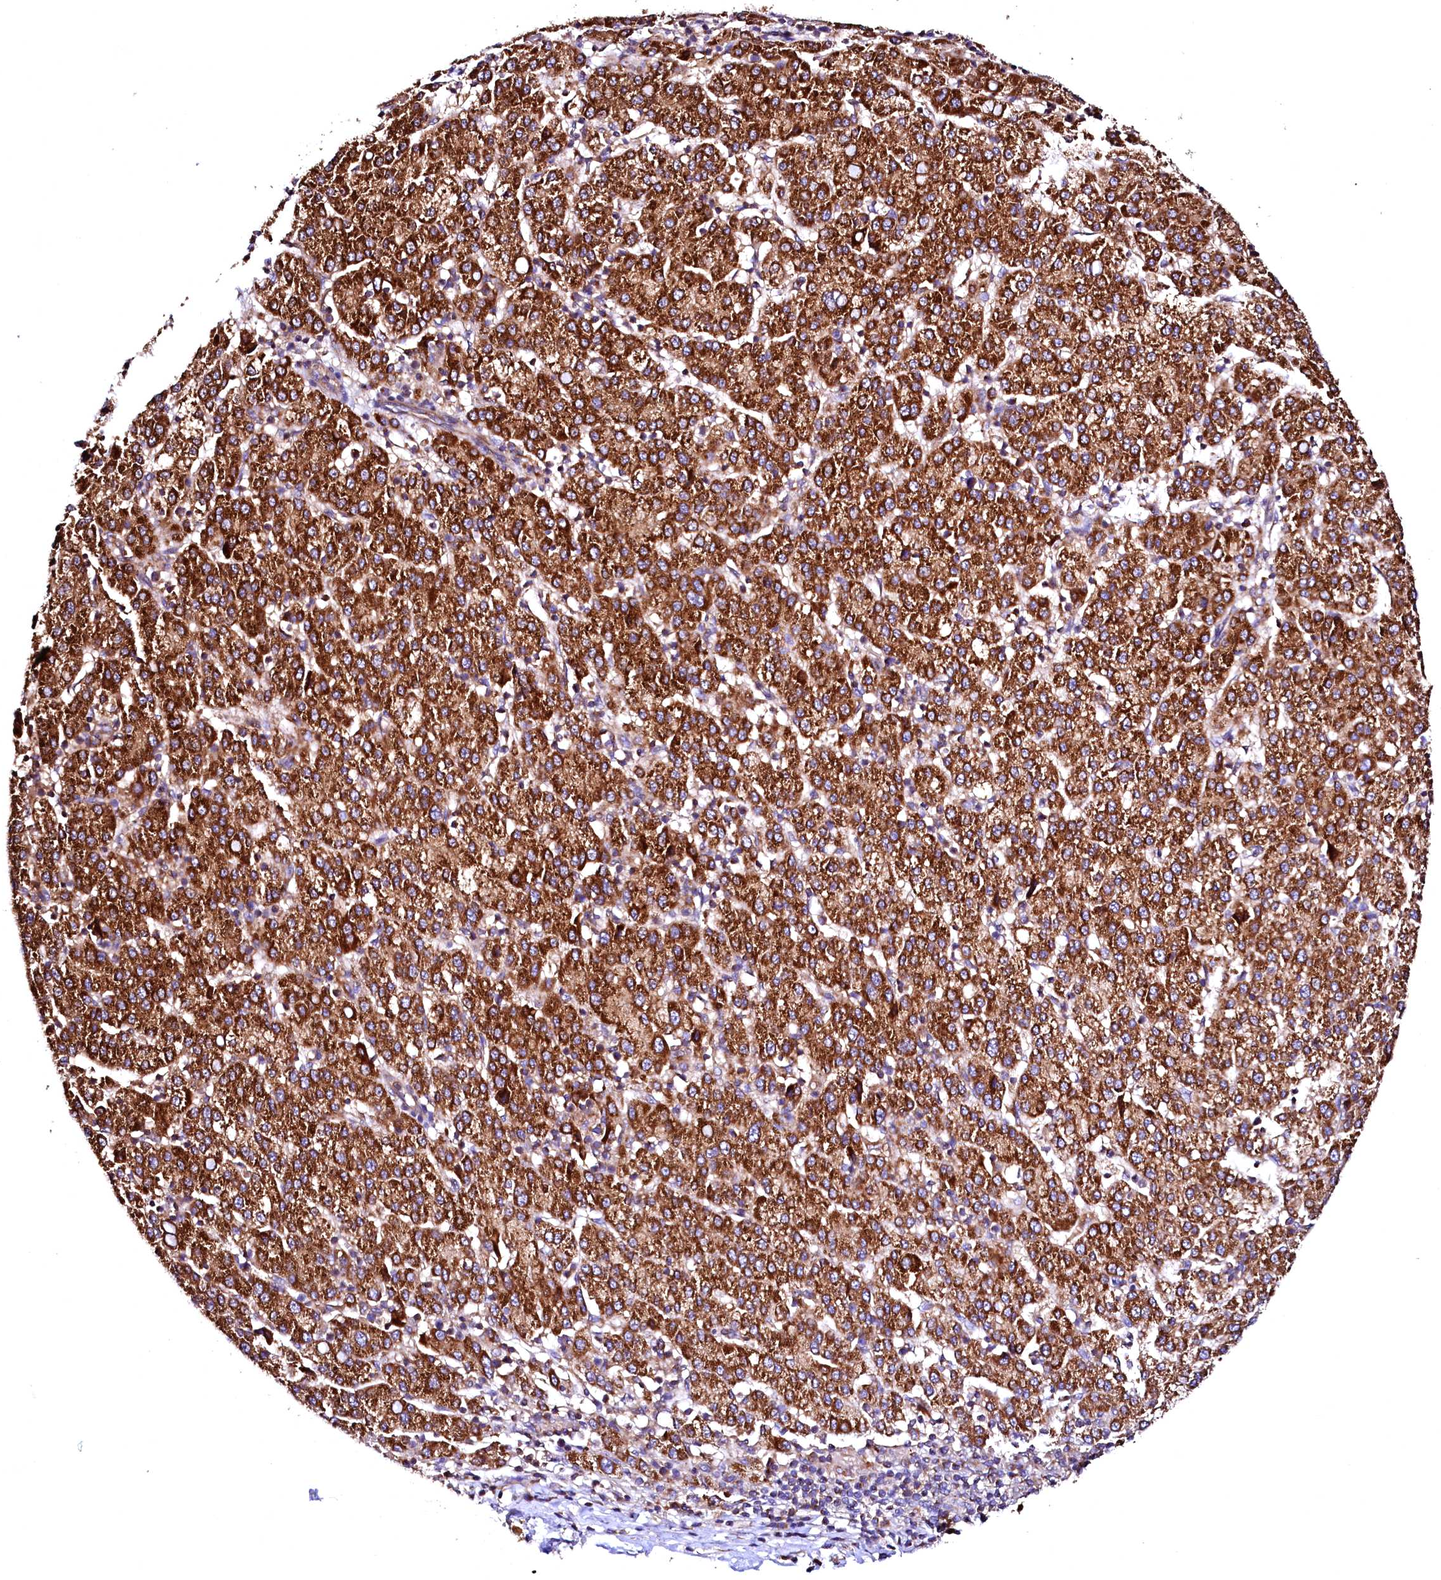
{"staining": {"intensity": "strong", "quantity": ">75%", "location": "cytoplasmic/membranous"}, "tissue": "liver cancer", "cell_type": "Tumor cells", "image_type": "cancer", "snomed": [{"axis": "morphology", "description": "Carcinoma, Hepatocellular, NOS"}, {"axis": "topography", "description": "Liver"}], "caption": "Strong cytoplasmic/membranous positivity is present in approximately >75% of tumor cells in liver cancer (hepatocellular carcinoma). (brown staining indicates protein expression, while blue staining denotes nuclei).", "gene": "ST3GAL1", "patient": {"sex": "female", "age": 58}}